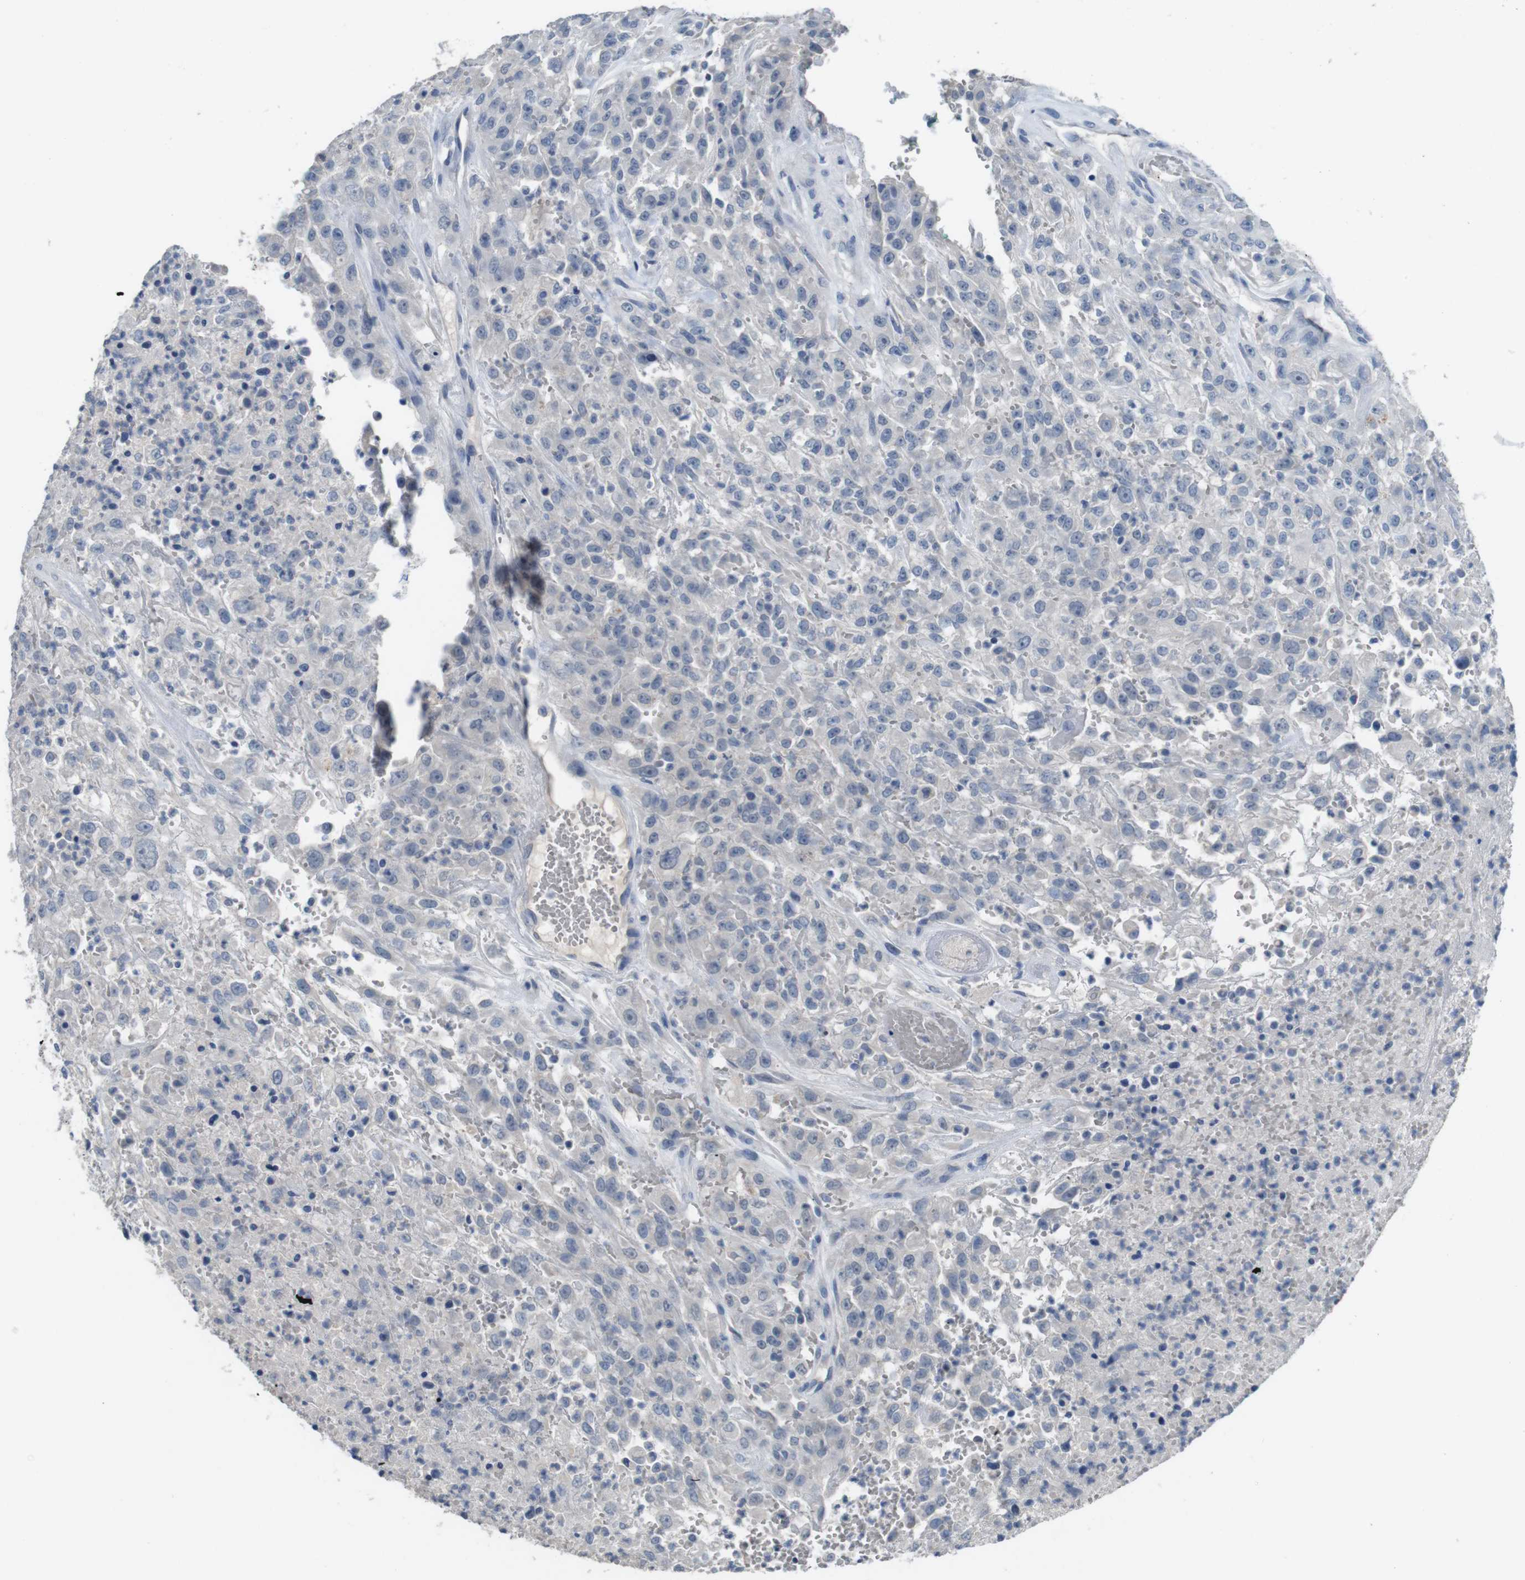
{"staining": {"intensity": "negative", "quantity": "none", "location": "none"}, "tissue": "urothelial cancer", "cell_type": "Tumor cells", "image_type": "cancer", "snomed": [{"axis": "morphology", "description": "Urothelial carcinoma, High grade"}, {"axis": "topography", "description": "Urinary bladder"}], "caption": "Histopathology image shows no significant protein expression in tumor cells of urothelial cancer.", "gene": "SLC2A8", "patient": {"sex": "male", "age": 46}}